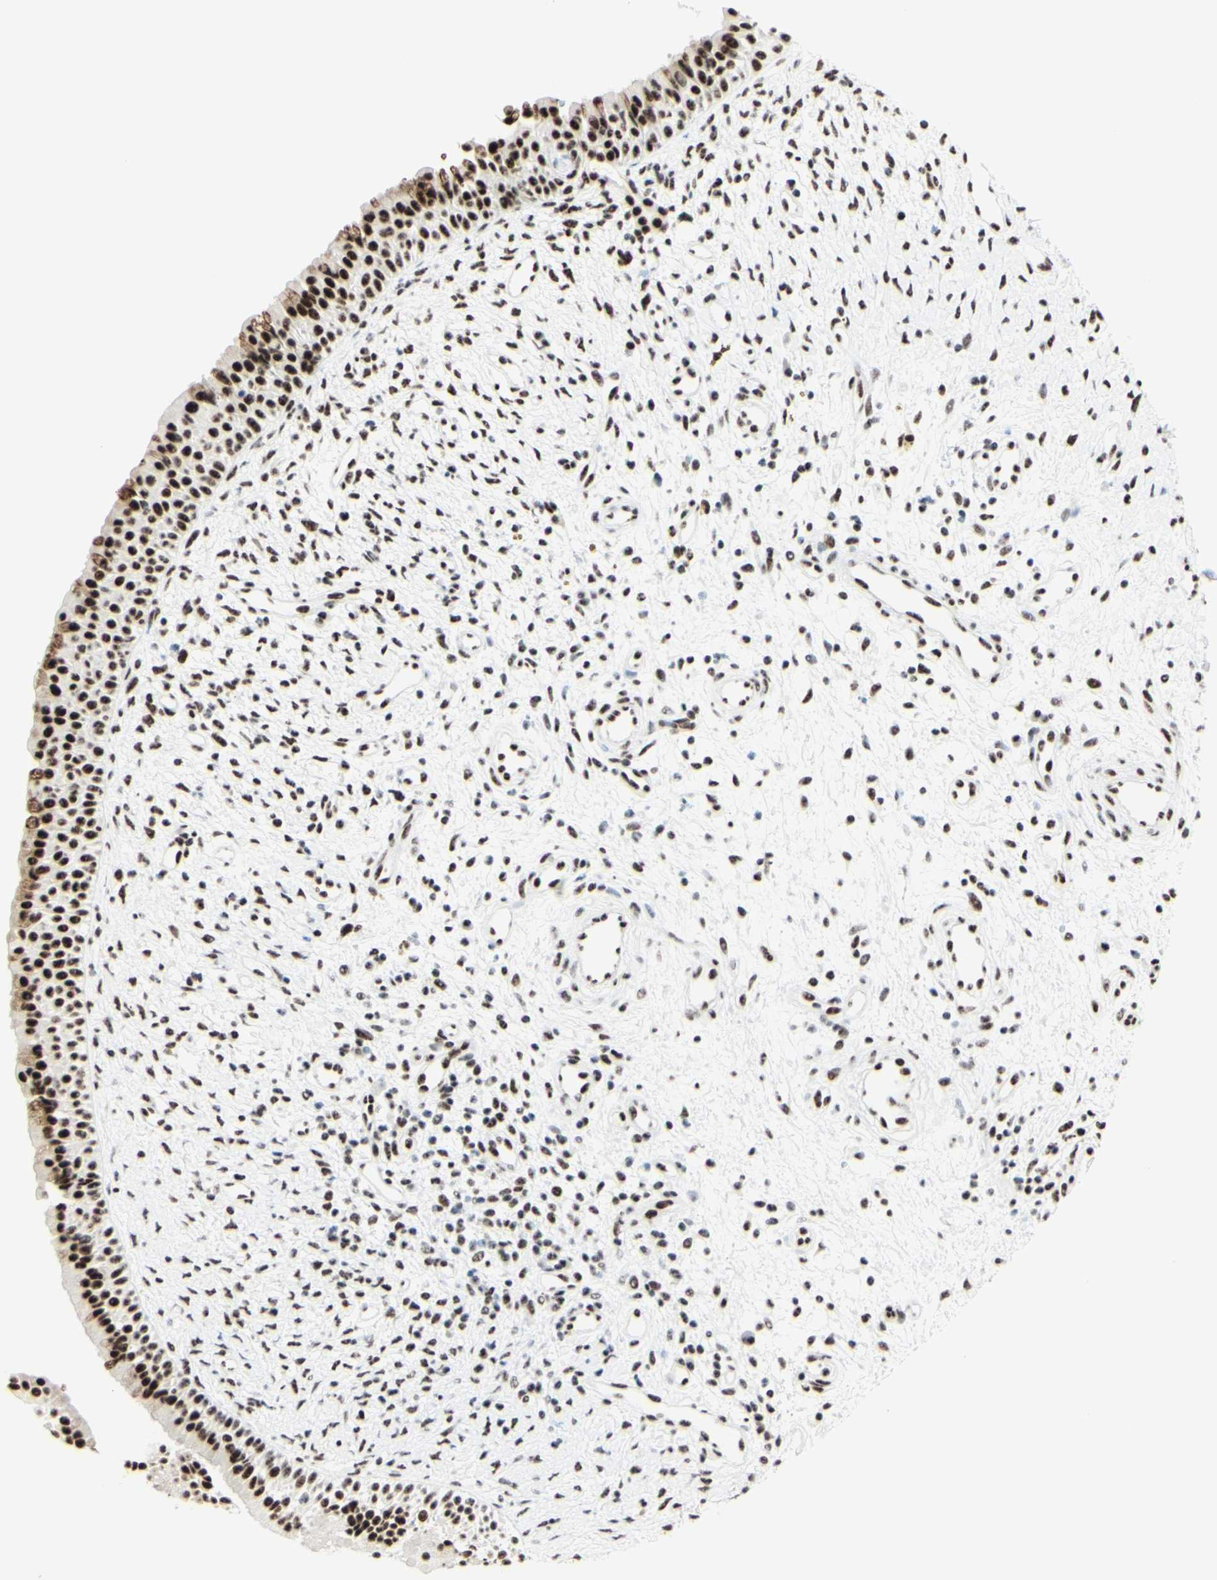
{"staining": {"intensity": "strong", "quantity": ">75%", "location": "nuclear"}, "tissue": "nasopharynx", "cell_type": "Respiratory epithelial cells", "image_type": "normal", "snomed": [{"axis": "morphology", "description": "Normal tissue, NOS"}, {"axis": "topography", "description": "Nasopharynx"}], "caption": "High-power microscopy captured an immunohistochemistry (IHC) micrograph of benign nasopharynx, revealing strong nuclear positivity in approximately >75% of respiratory epithelial cells.", "gene": "WTAP", "patient": {"sex": "male", "age": 22}}